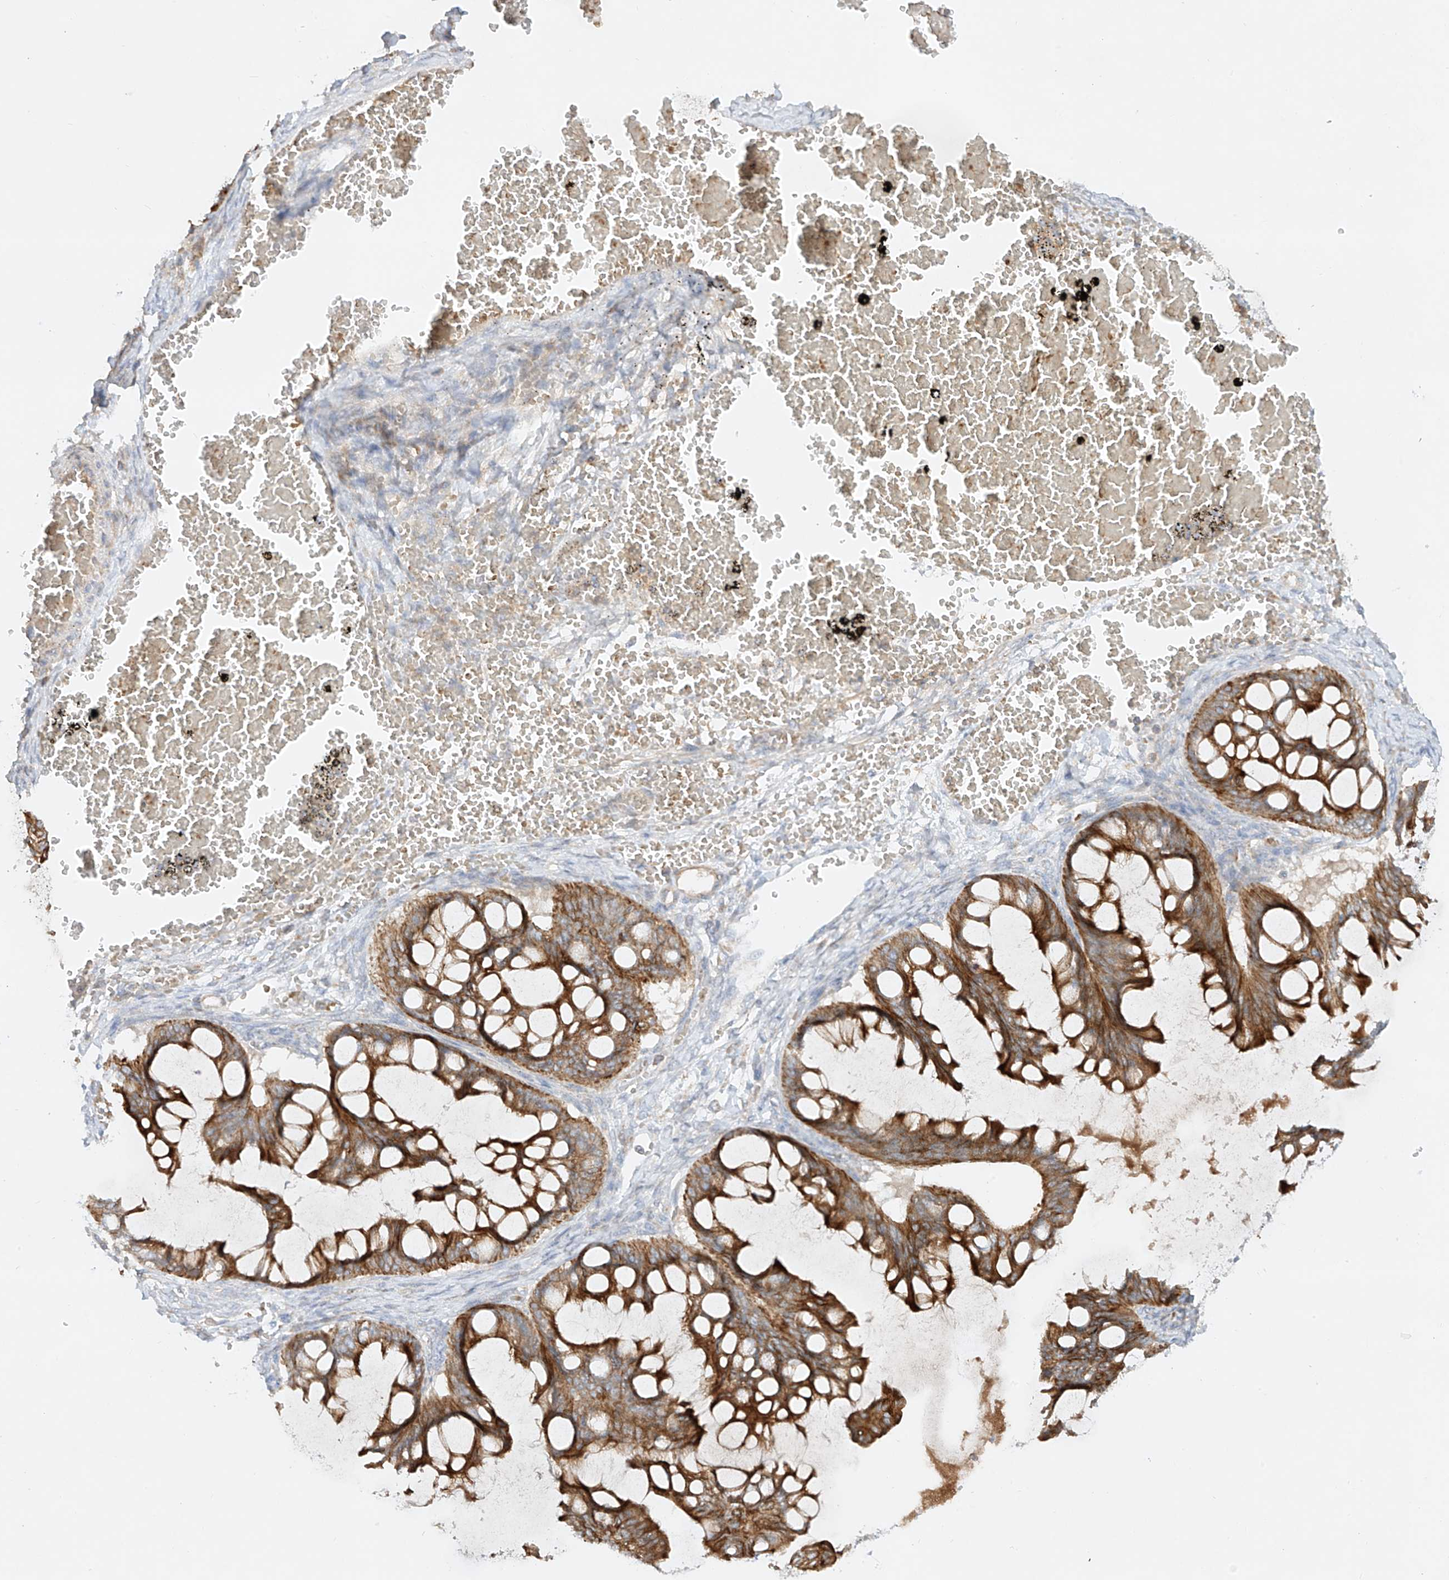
{"staining": {"intensity": "moderate", "quantity": ">75%", "location": "cytoplasmic/membranous"}, "tissue": "ovarian cancer", "cell_type": "Tumor cells", "image_type": "cancer", "snomed": [{"axis": "morphology", "description": "Cystadenocarcinoma, mucinous, NOS"}, {"axis": "topography", "description": "Ovary"}], "caption": "Approximately >75% of tumor cells in human ovarian cancer reveal moderate cytoplasmic/membranous protein staining as visualized by brown immunohistochemical staining.", "gene": "KPNA7", "patient": {"sex": "female", "age": 73}}